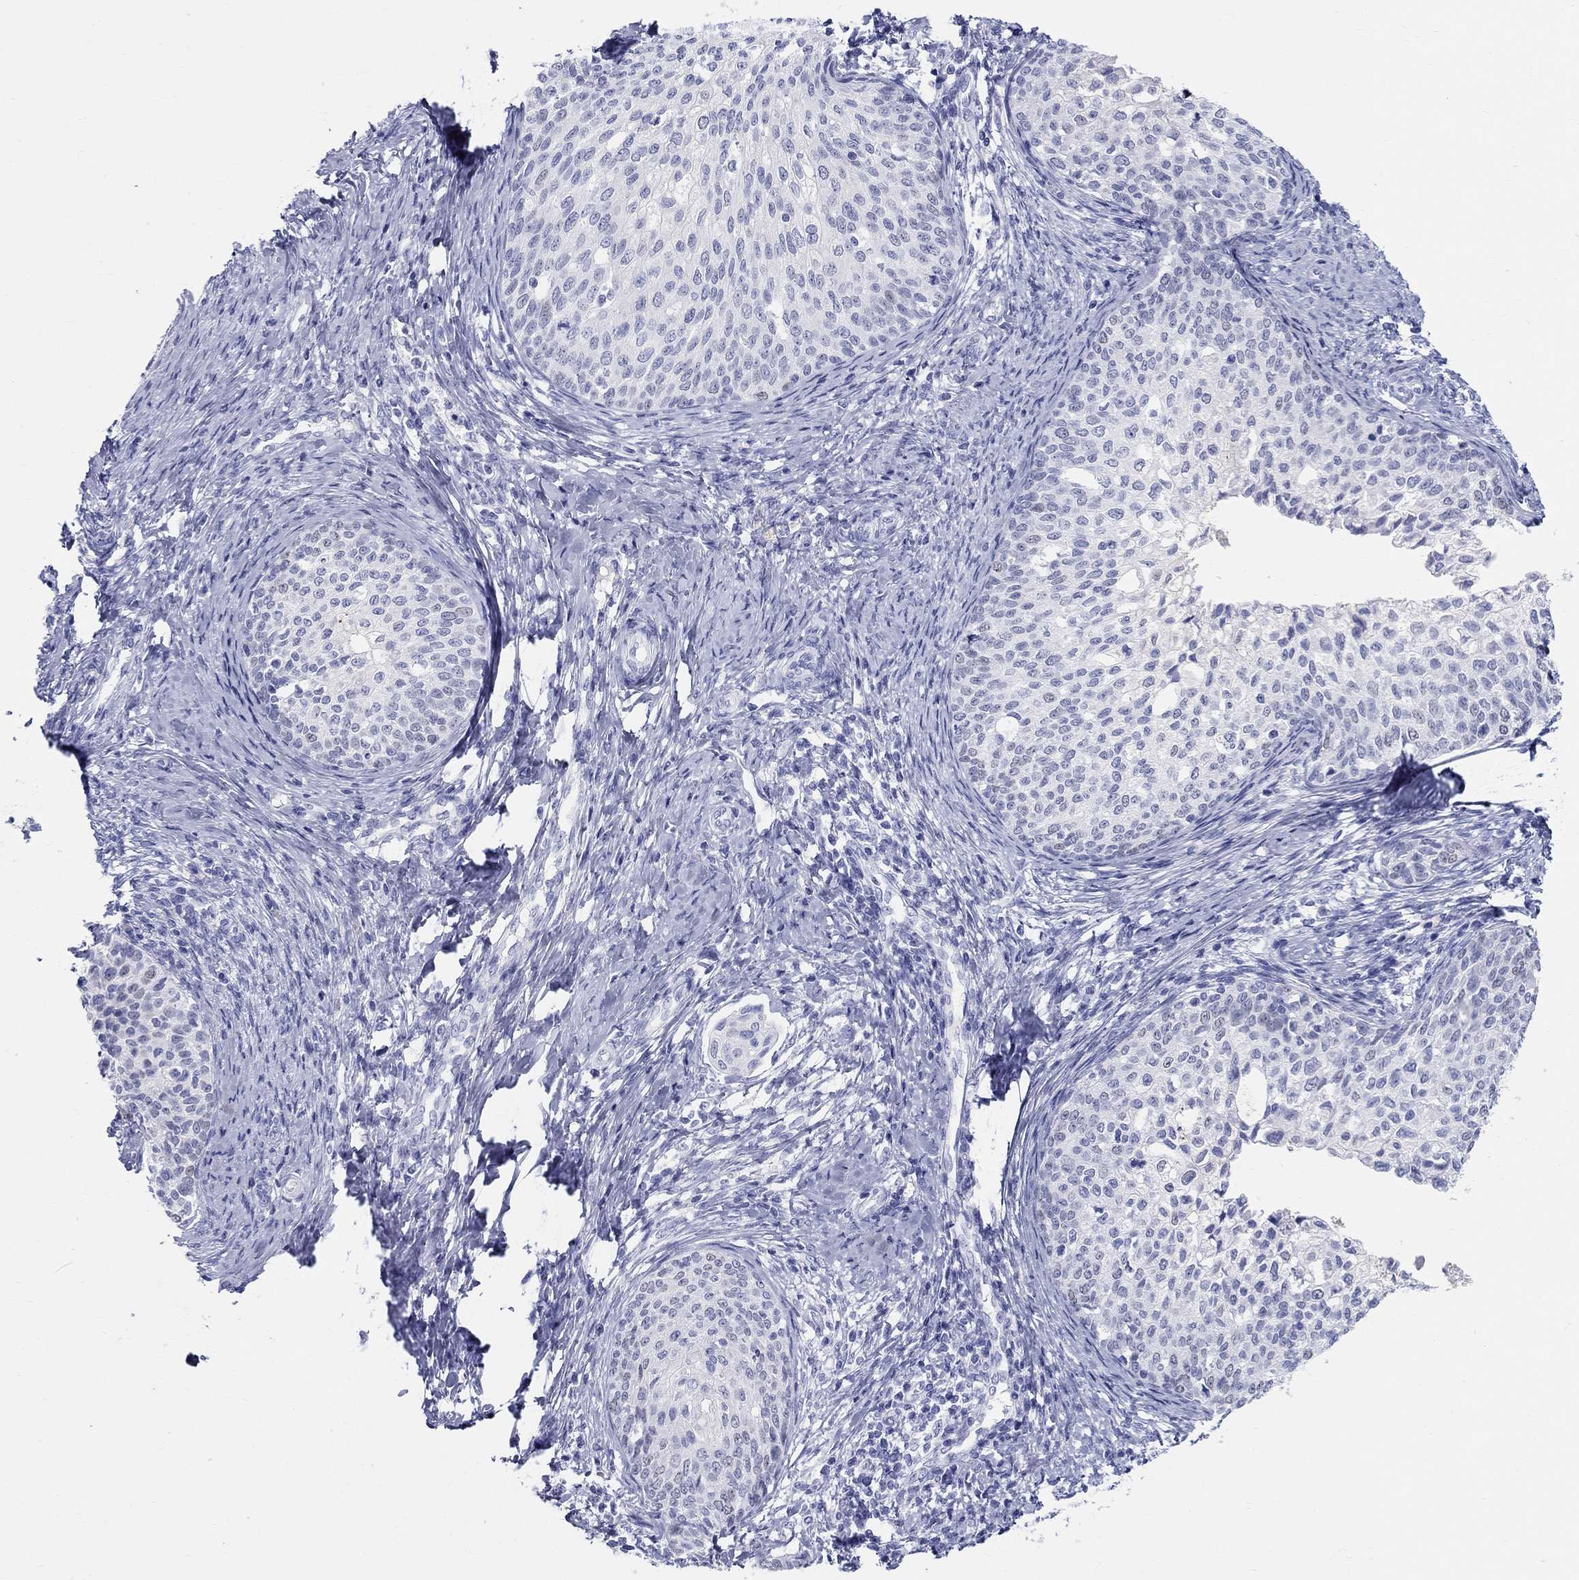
{"staining": {"intensity": "negative", "quantity": "none", "location": "none"}, "tissue": "cervical cancer", "cell_type": "Tumor cells", "image_type": "cancer", "snomed": [{"axis": "morphology", "description": "Squamous cell carcinoma, NOS"}, {"axis": "topography", "description": "Cervix"}], "caption": "Tumor cells show no significant expression in squamous cell carcinoma (cervical).", "gene": "LAMP5", "patient": {"sex": "female", "age": 51}}